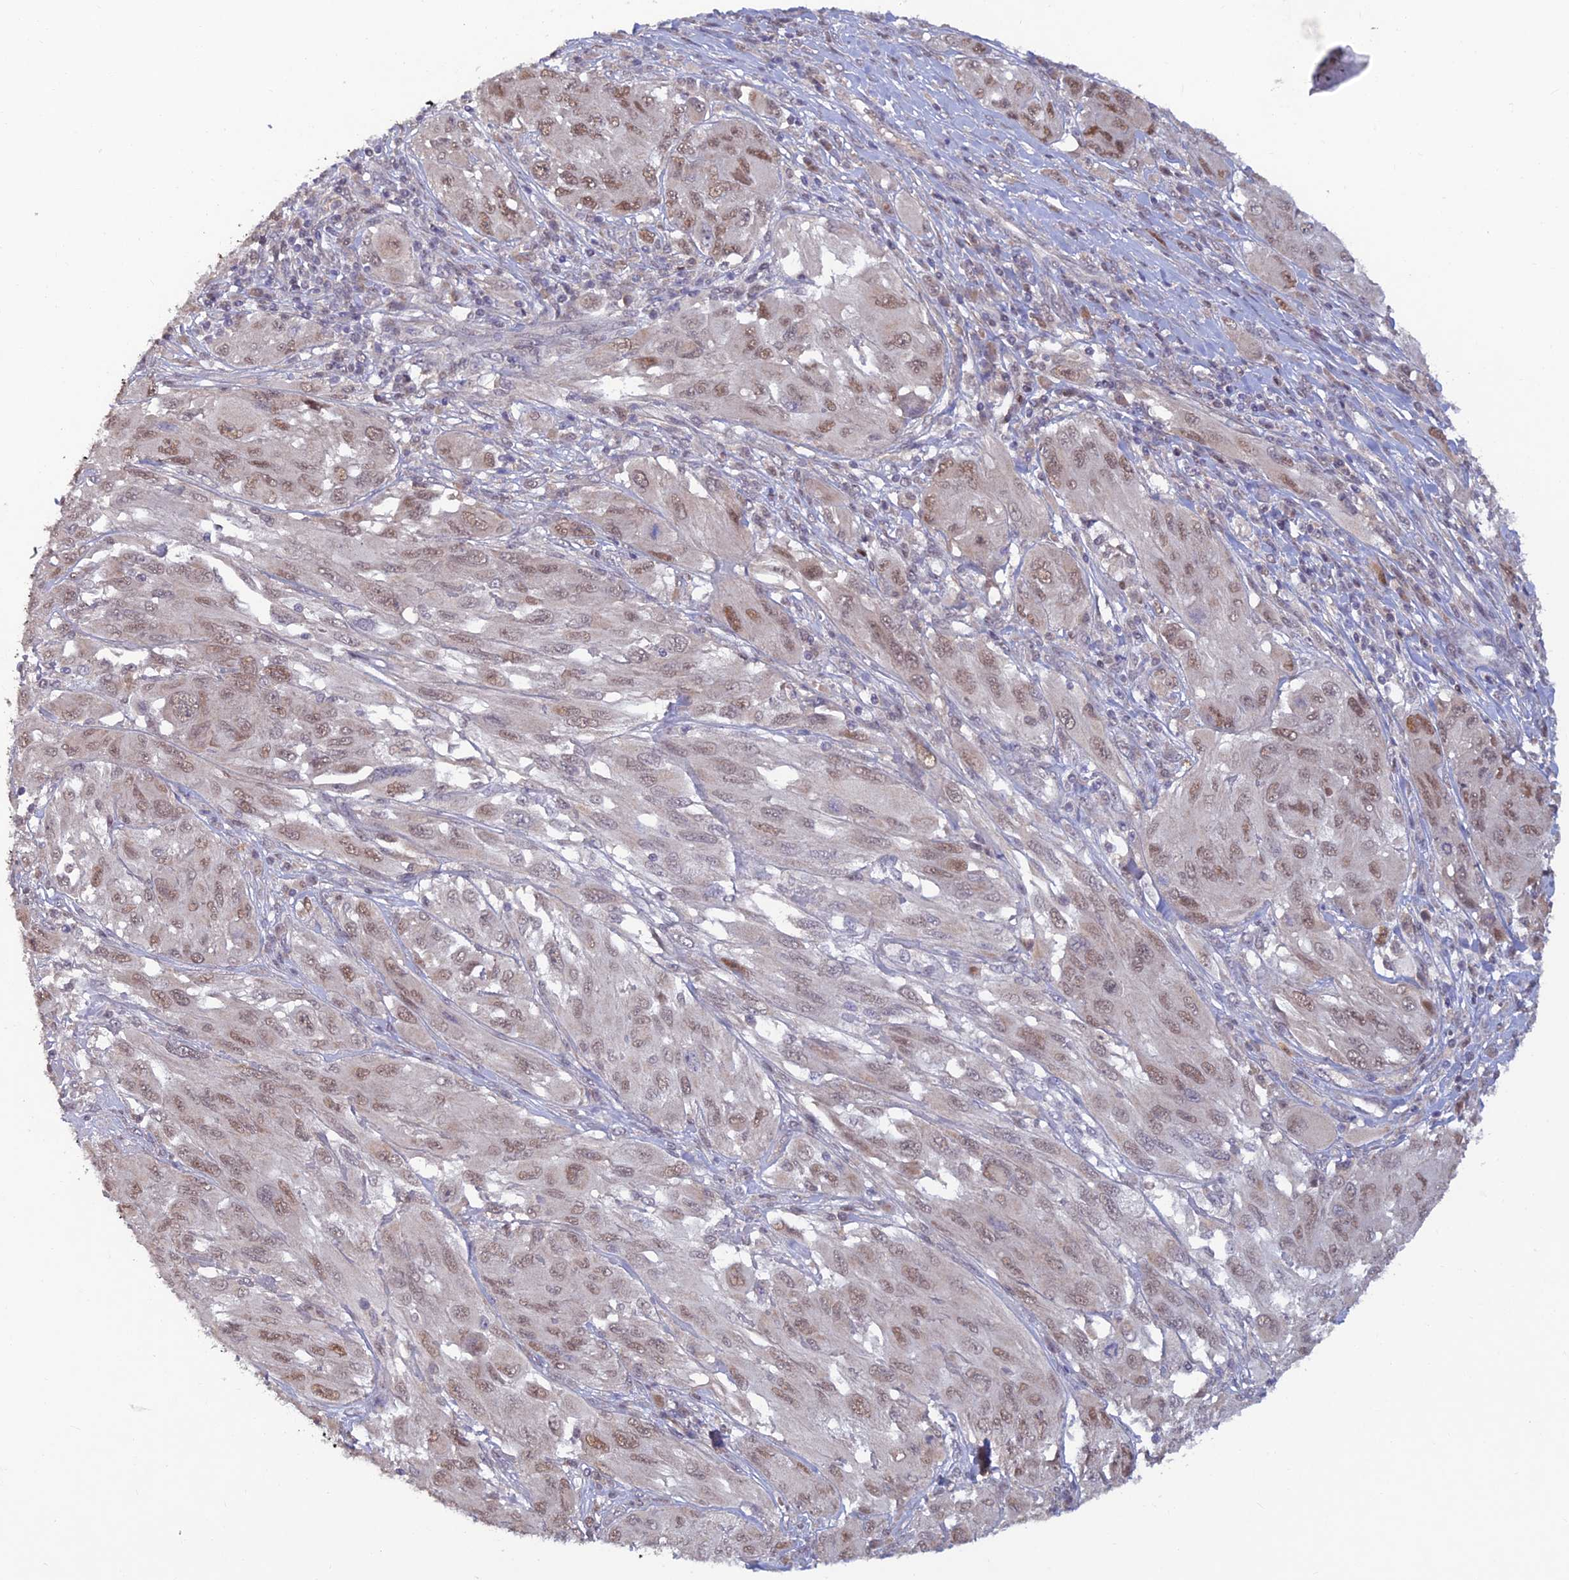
{"staining": {"intensity": "weak", "quantity": ">75%", "location": "nuclear"}, "tissue": "melanoma", "cell_type": "Tumor cells", "image_type": "cancer", "snomed": [{"axis": "morphology", "description": "Malignant melanoma, NOS"}, {"axis": "topography", "description": "Skin"}], "caption": "This image demonstrates IHC staining of malignant melanoma, with low weak nuclear expression in about >75% of tumor cells.", "gene": "FASTKD5", "patient": {"sex": "female", "age": 91}}